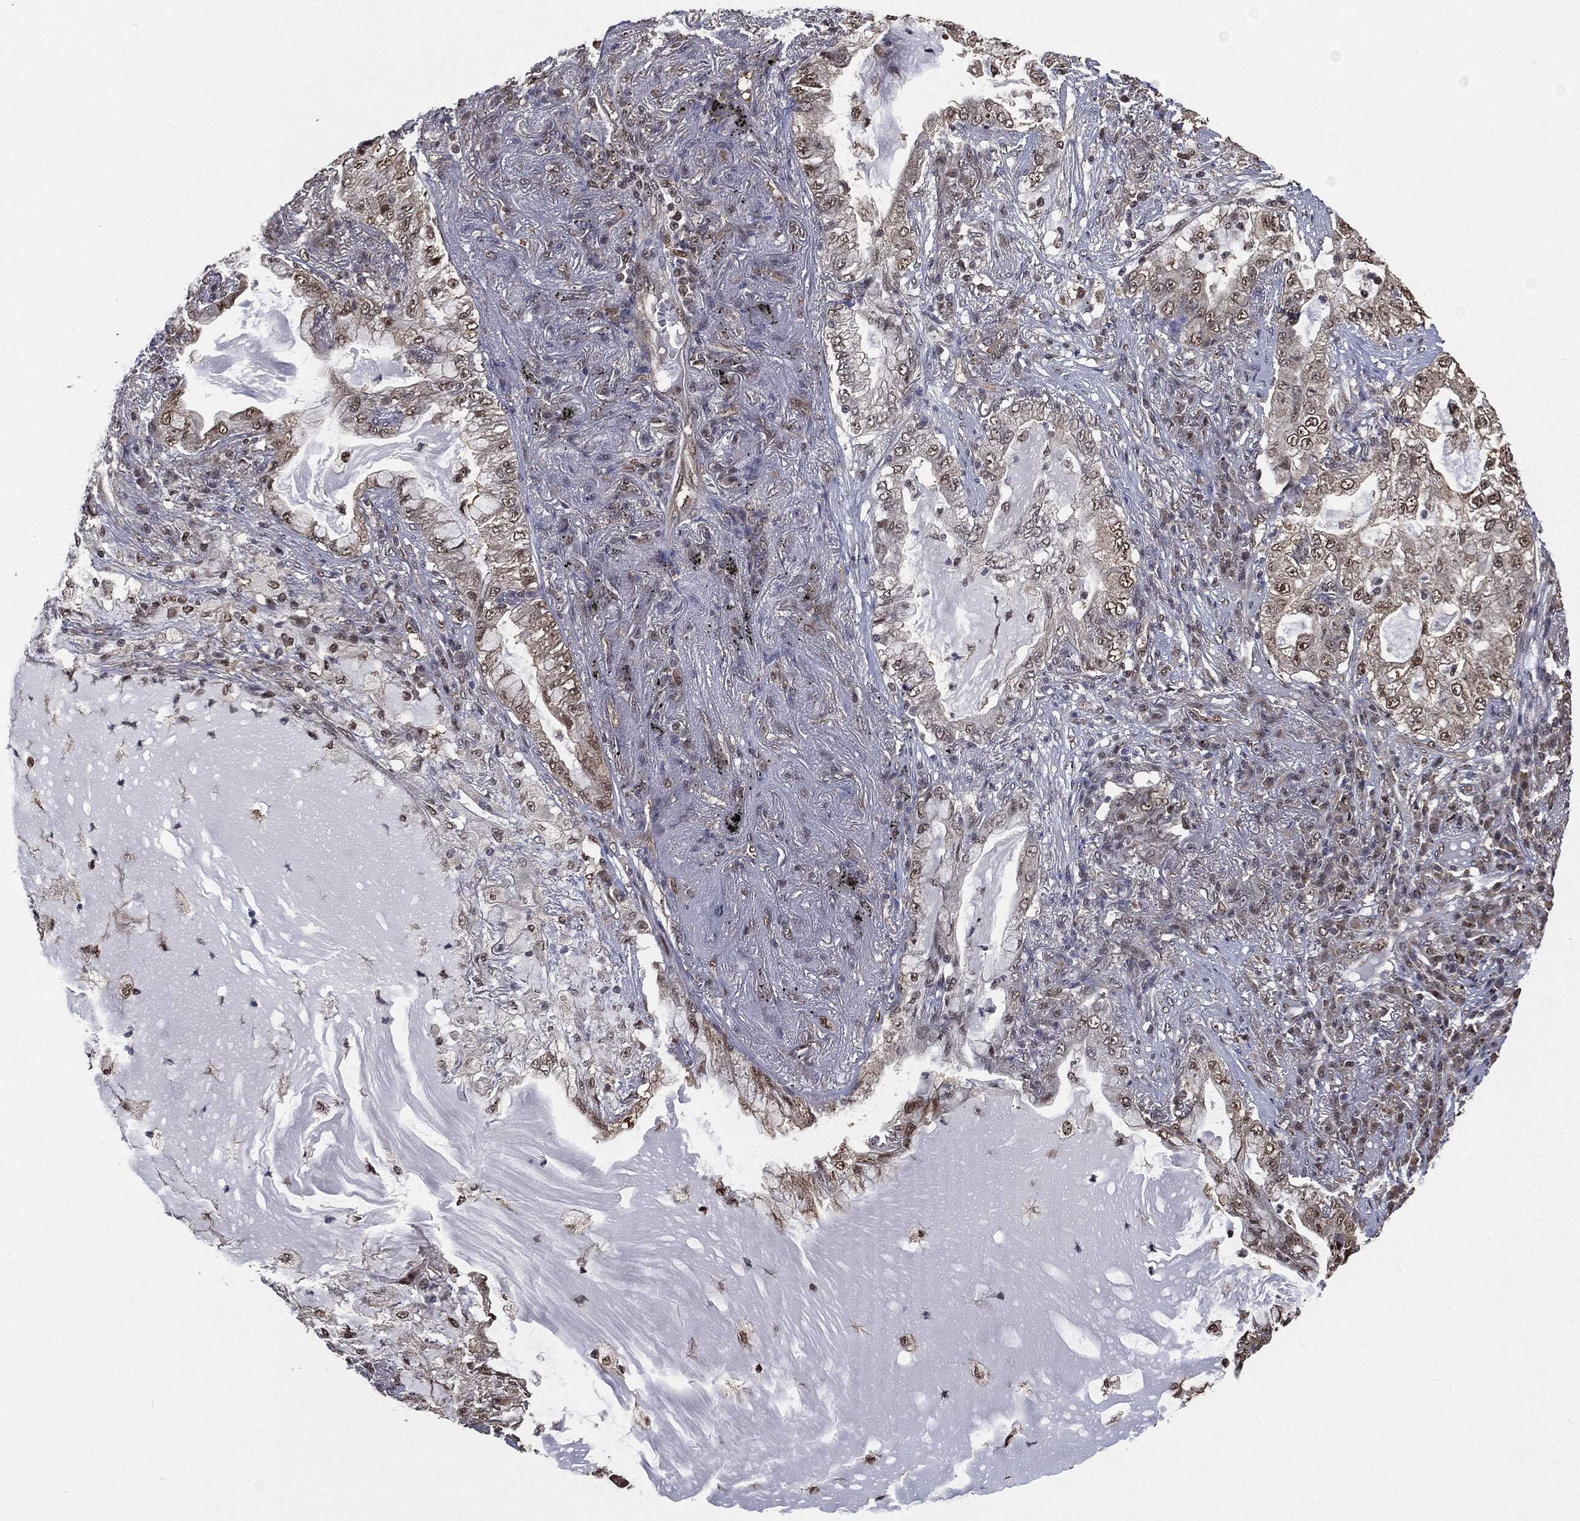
{"staining": {"intensity": "weak", "quantity": "25%-75%", "location": "nuclear"}, "tissue": "lung cancer", "cell_type": "Tumor cells", "image_type": "cancer", "snomed": [{"axis": "morphology", "description": "Adenocarcinoma, NOS"}, {"axis": "topography", "description": "Lung"}], "caption": "An IHC micrograph of neoplastic tissue is shown. Protein staining in brown labels weak nuclear positivity in lung adenocarcinoma within tumor cells.", "gene": "SHLD2", "patient": {"sex": "female", "age": 73}}